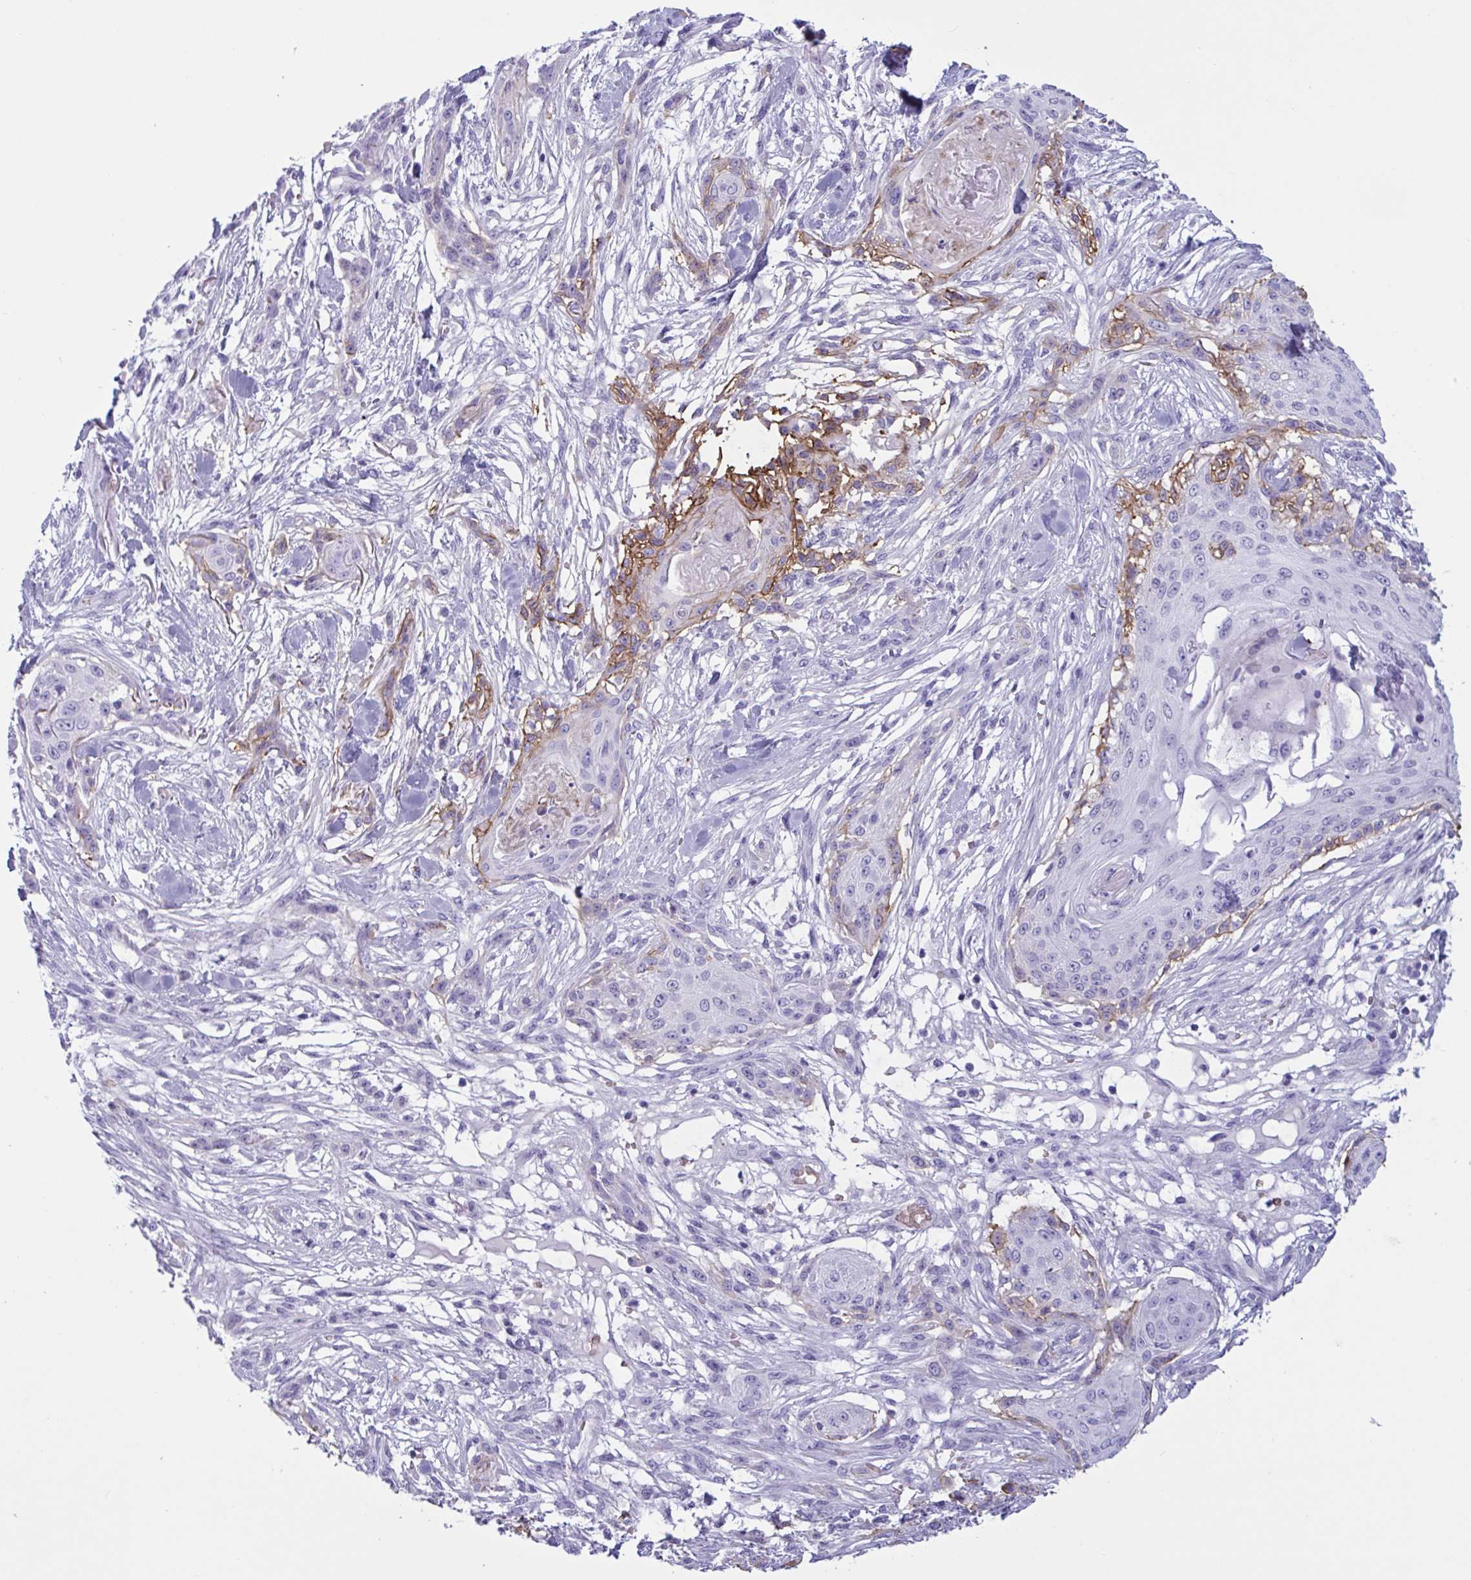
{"staining": {"intensity": "weak", "quantity": "<25%", "location": "cytoplasmic/membranous"}, "tissue": "skin cancer", "cell_type": "Tumor cells", "image_type": "cancer", "snomed": [{"axis": "morphology", "description": "Squamous cell carcinoma, NOS"}, {"axis": "topography", "description": "Skin"}], "caption": "A micrograph of human skin cancer is negative for staining in tumor cells. (IHC, brightfield microscopy, high magnification).", "gene": "SLC2A1", "patient": {"sex": "female", "age": 59}}